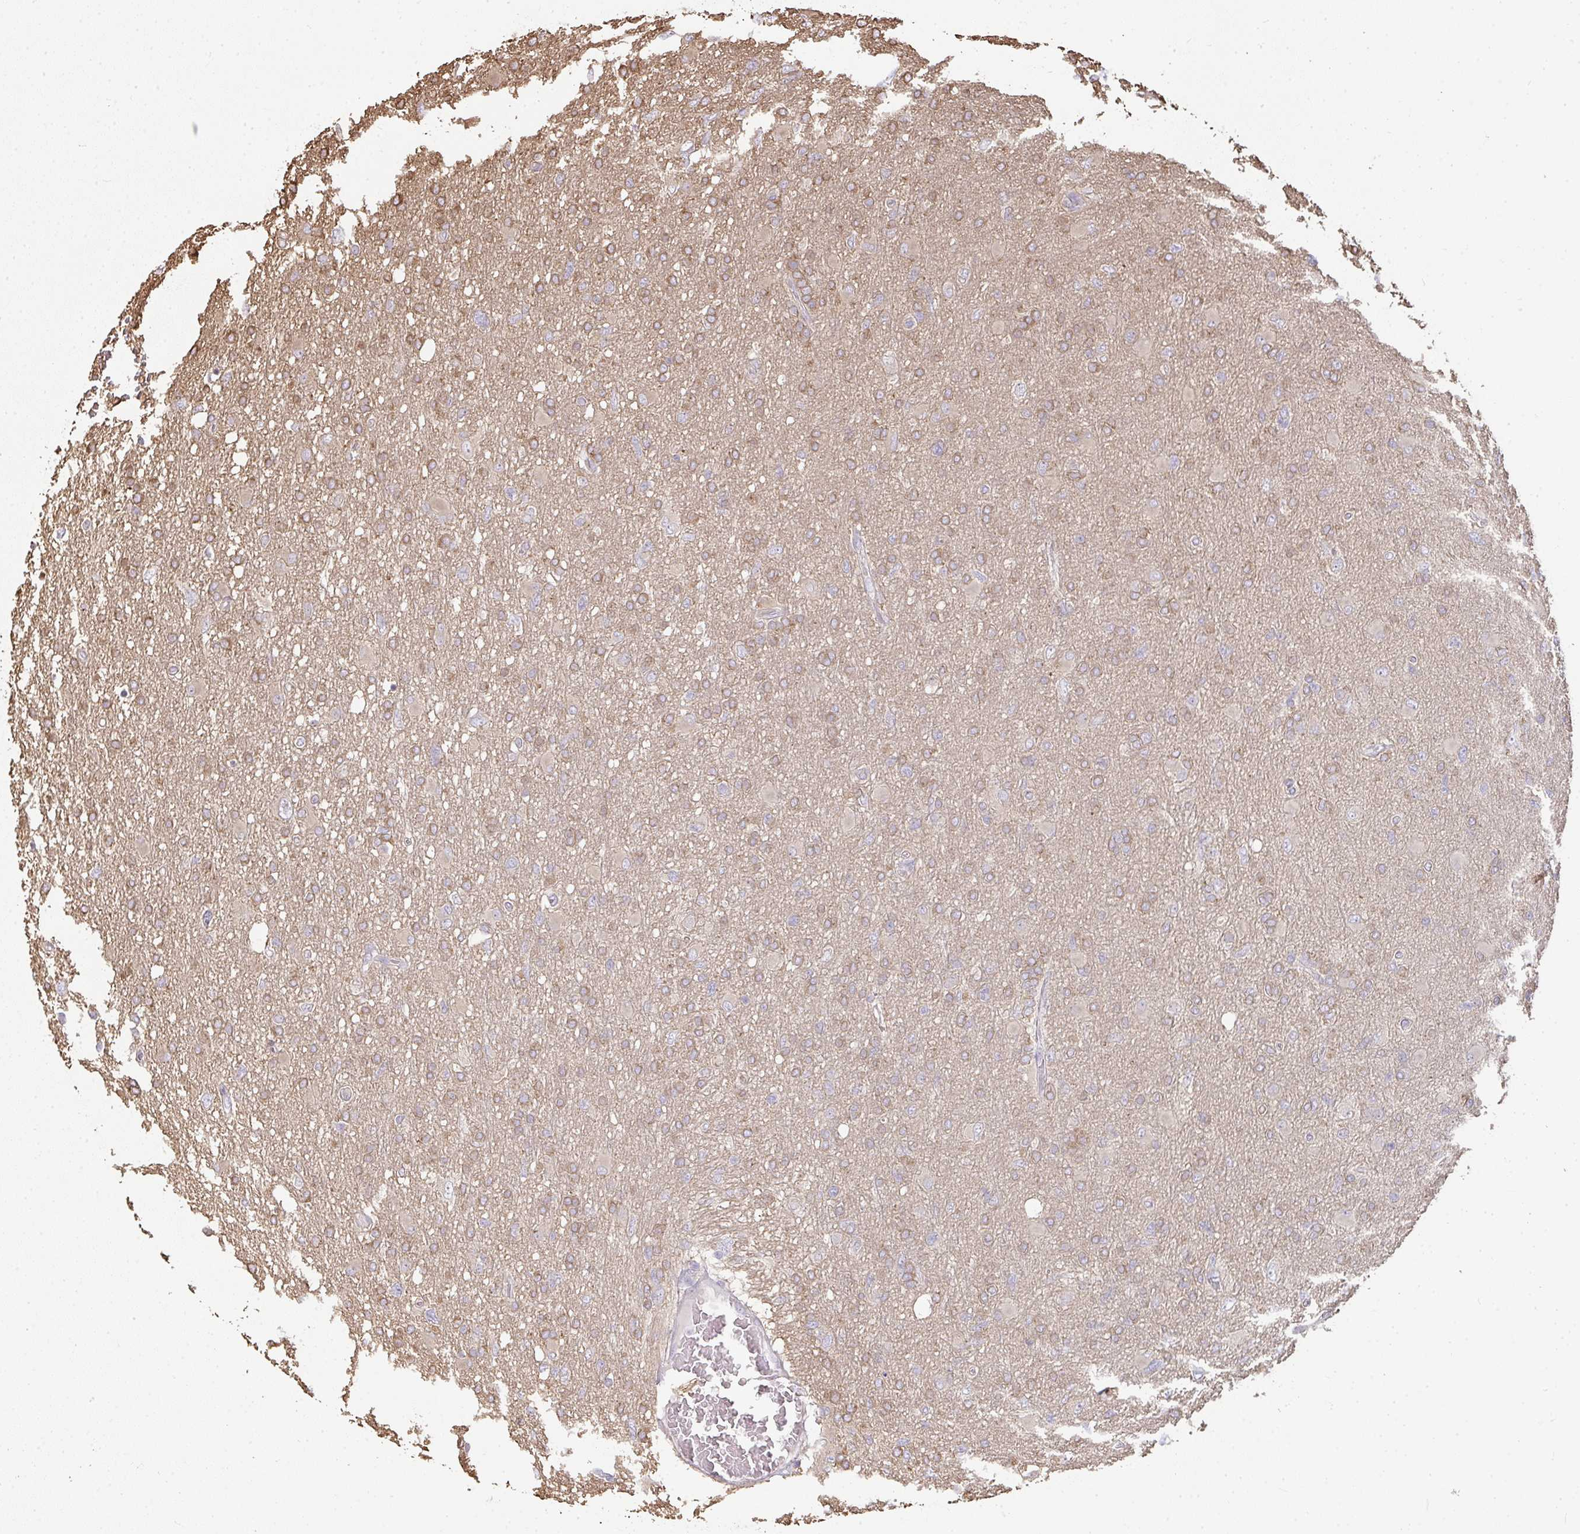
{"staining": {"intensity": "weak", "quantity": ">75%", "location": "cytoplasmic/membranous"}, "tissue": "glioma", "cell_type": "Tumor cells", "image_type": "cancer", "snomed": [{"axis": "morphology", "description": "Glioma, malignant, High grade"}, {"axis": "topography", "description": "Brain"}], "caption": "Weak cytoplasmic/membranous protein expression is identified in approximately >75% of tumor cells in malignant glioma (high-grade).", "gene": "BRINP3", "patient": {"sex": "male", "age": 61}}